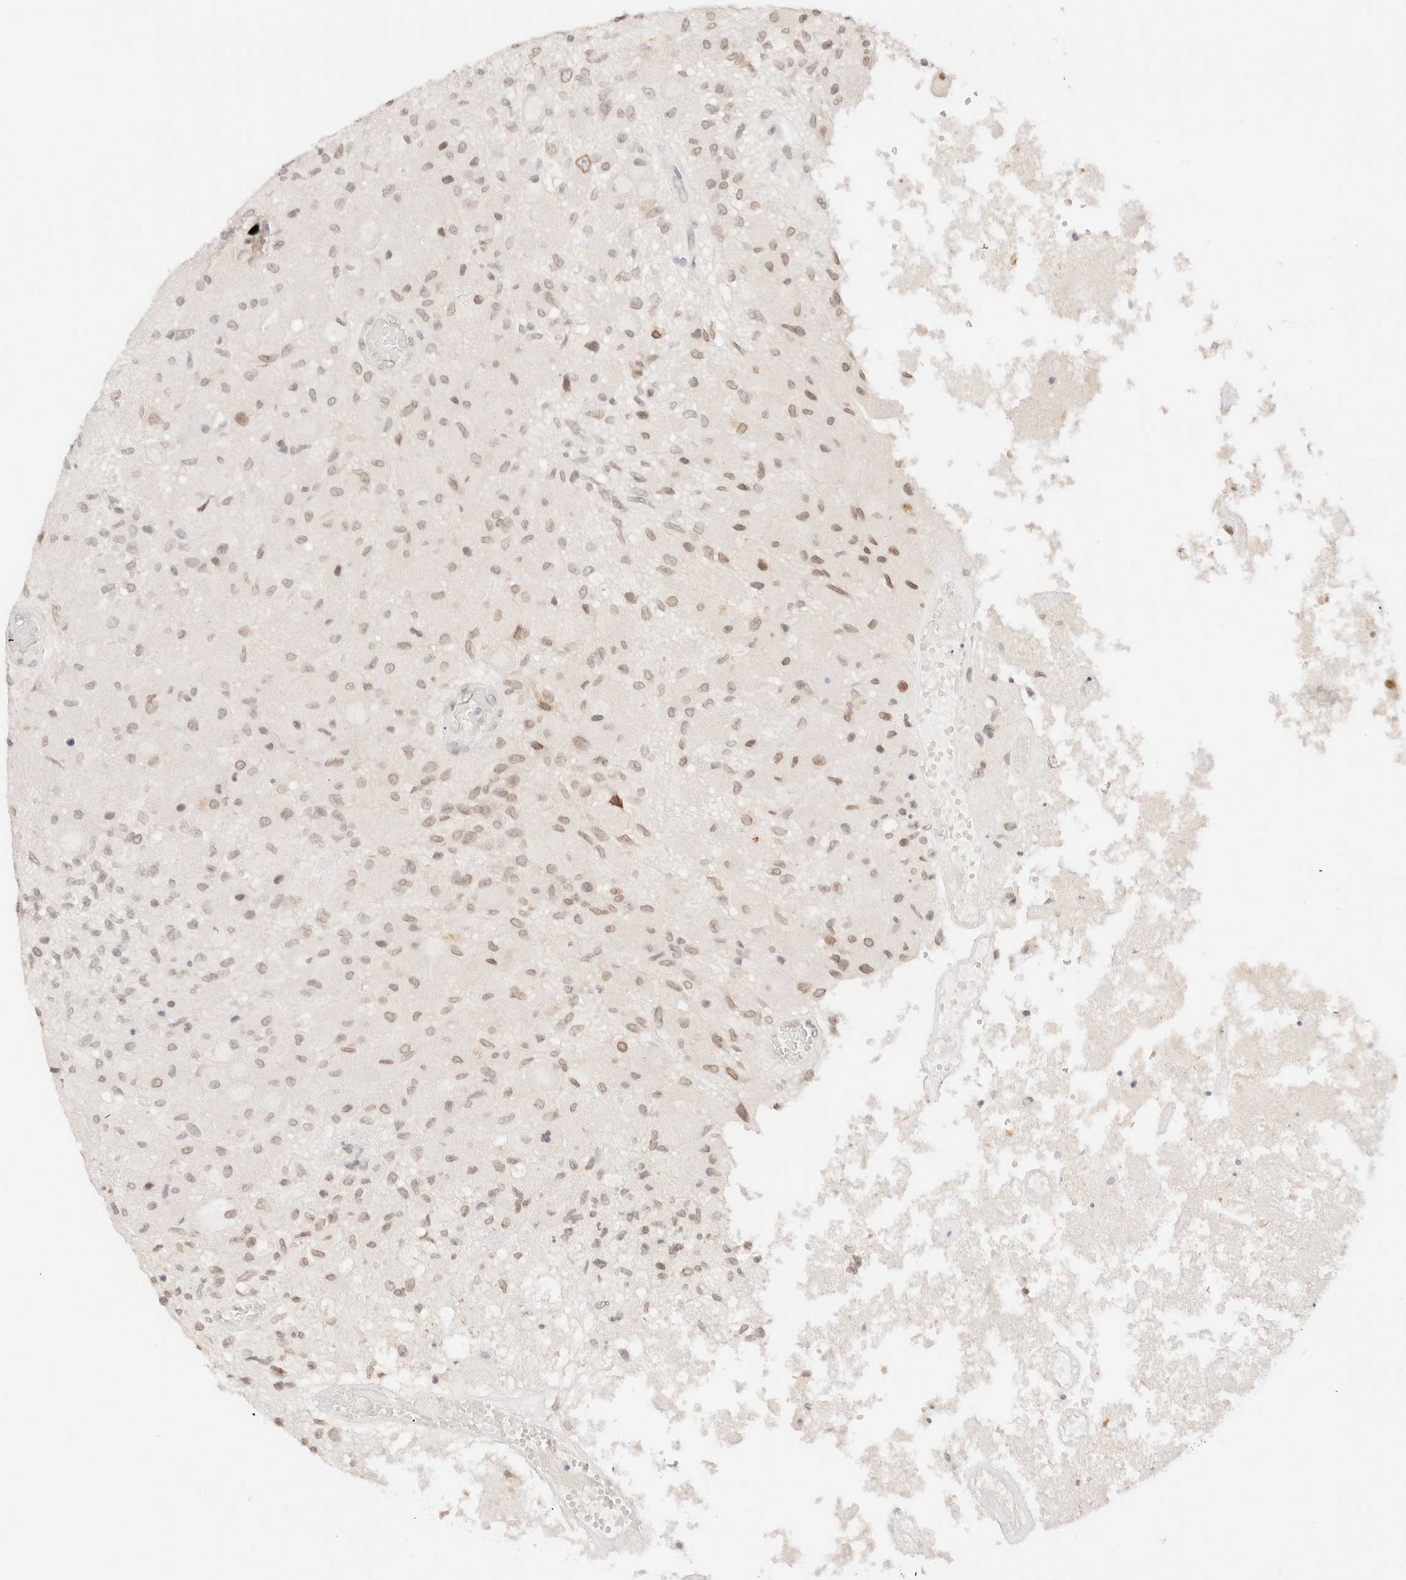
{"staining": {"intensity": "weak", "quantity": "<25%", "location": "nuclear"}, "tissue": "glioma", "cell_type": "Tumor cells", "image_type": "cancer", "snomed": [{"axis": "morphology", "description": "Normal tissue, NOS"}, {"axis": "morphology", "description": "Glioma, malignant, High grade"}, {"axis": "topography", "description": "Cerebral cortex"}], "caption": "Immunohistochemistry micrograph of neoplastic tissue: human high-grade glioma (malignant) stained with DAB (3,3'-diaminobenzidine) reveals no significant protein staining in tumor cells. Brightfield microscopy of IHC stained with DAB (brown) and hematoxylin (blue), captured at high magnification.", "gene": "ZNF770", "patient": {"sex": "male", "age": 77}}